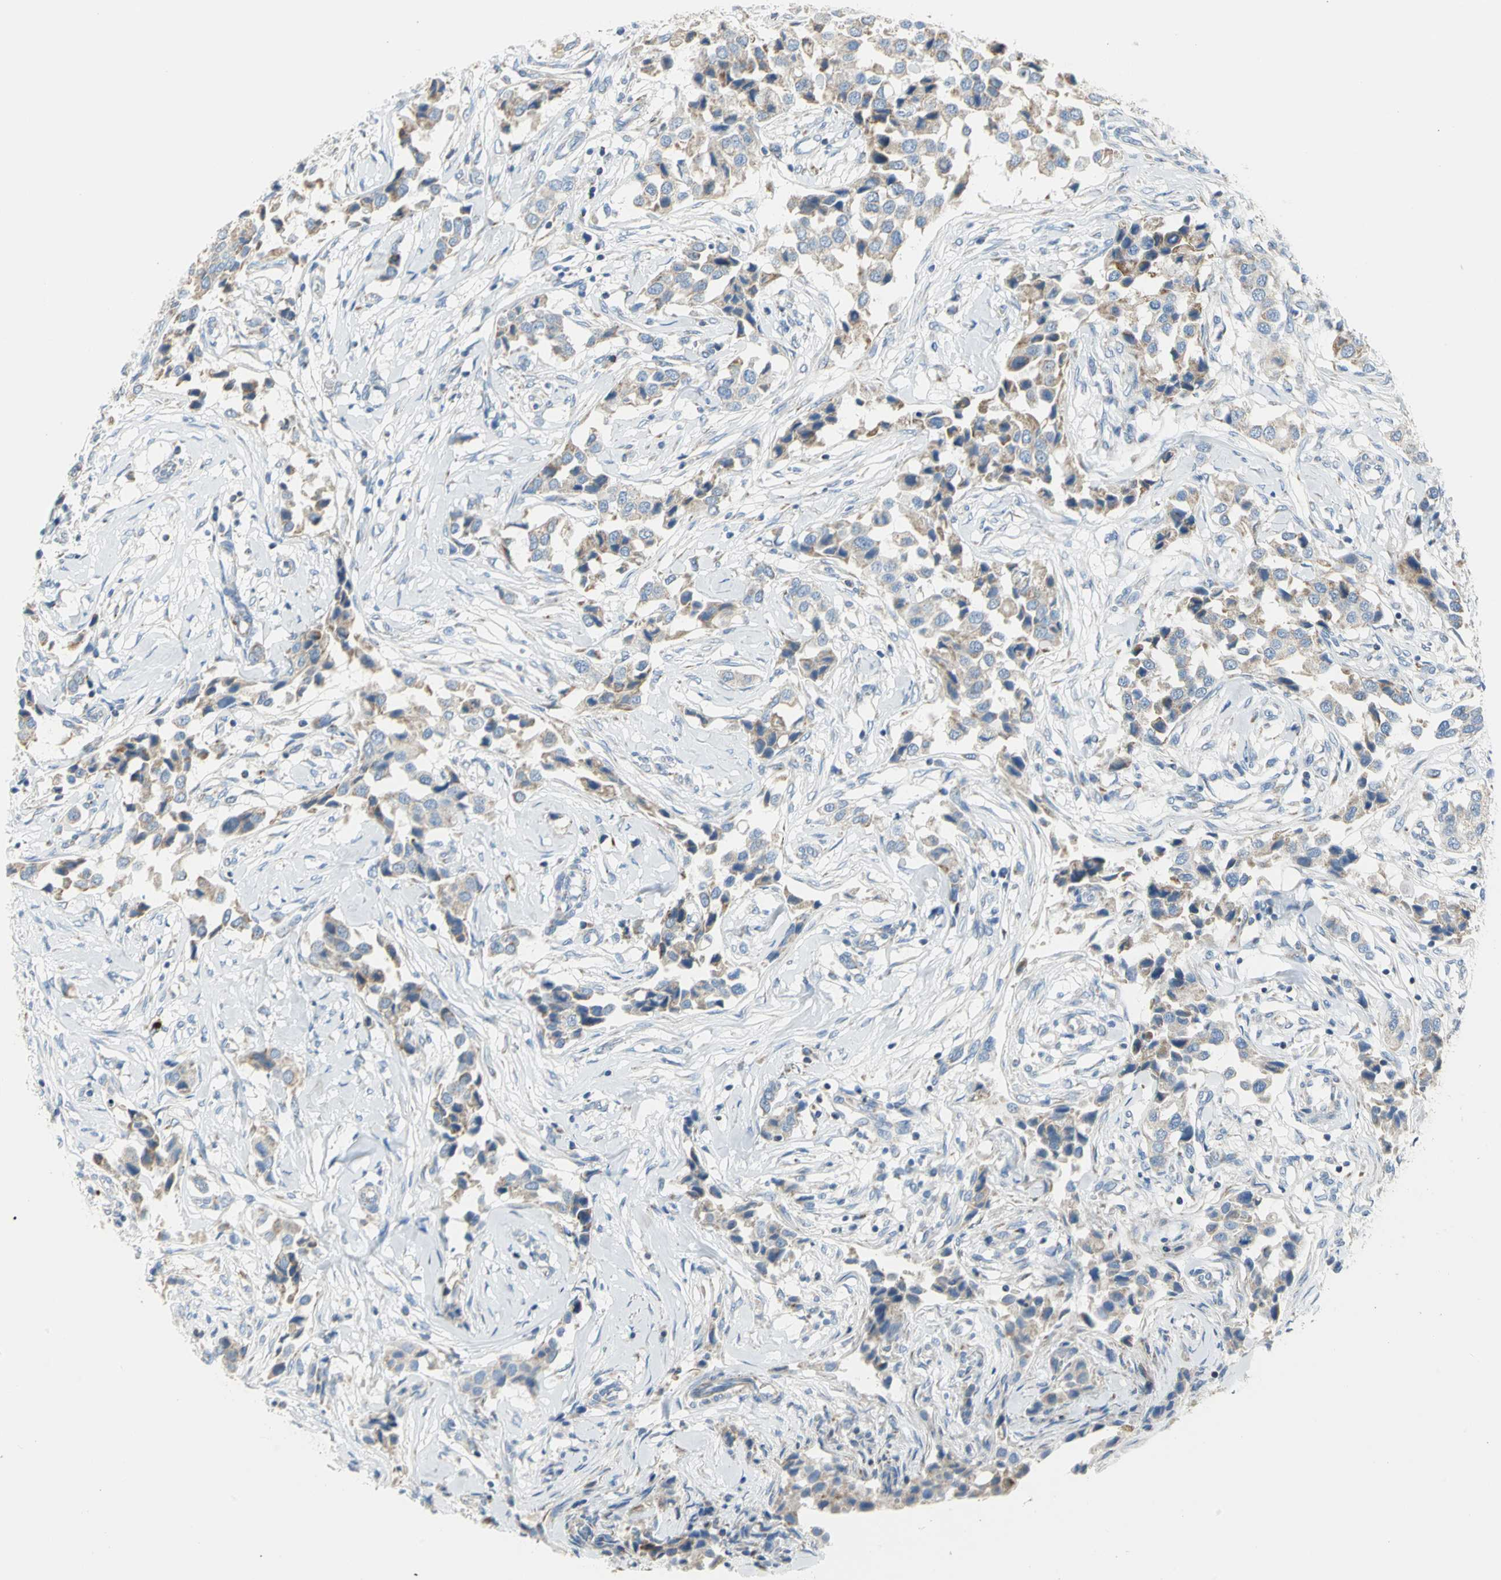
{"staining": {"intensity": "weak", "quantity": ">75%", "location": "cytoplasmic/membranous"}, "tissue": "breast cancer", "cell_type": "Tumor cells", "image_type": "cancer", "snomed": [{"axis": "morphology", "description": "Duct carcinoma"}, {"axis": "topography", "description": "Breast"}], "caption": "High-power microscopy captured an IHC micrograph of breast intraductal carcinoma, revealing weak cytoplasmic/membranous positivity in approximately >75% of tumor cells.", "gene": "ALOX15", "patient": {"sex": "female", "age": 80}}